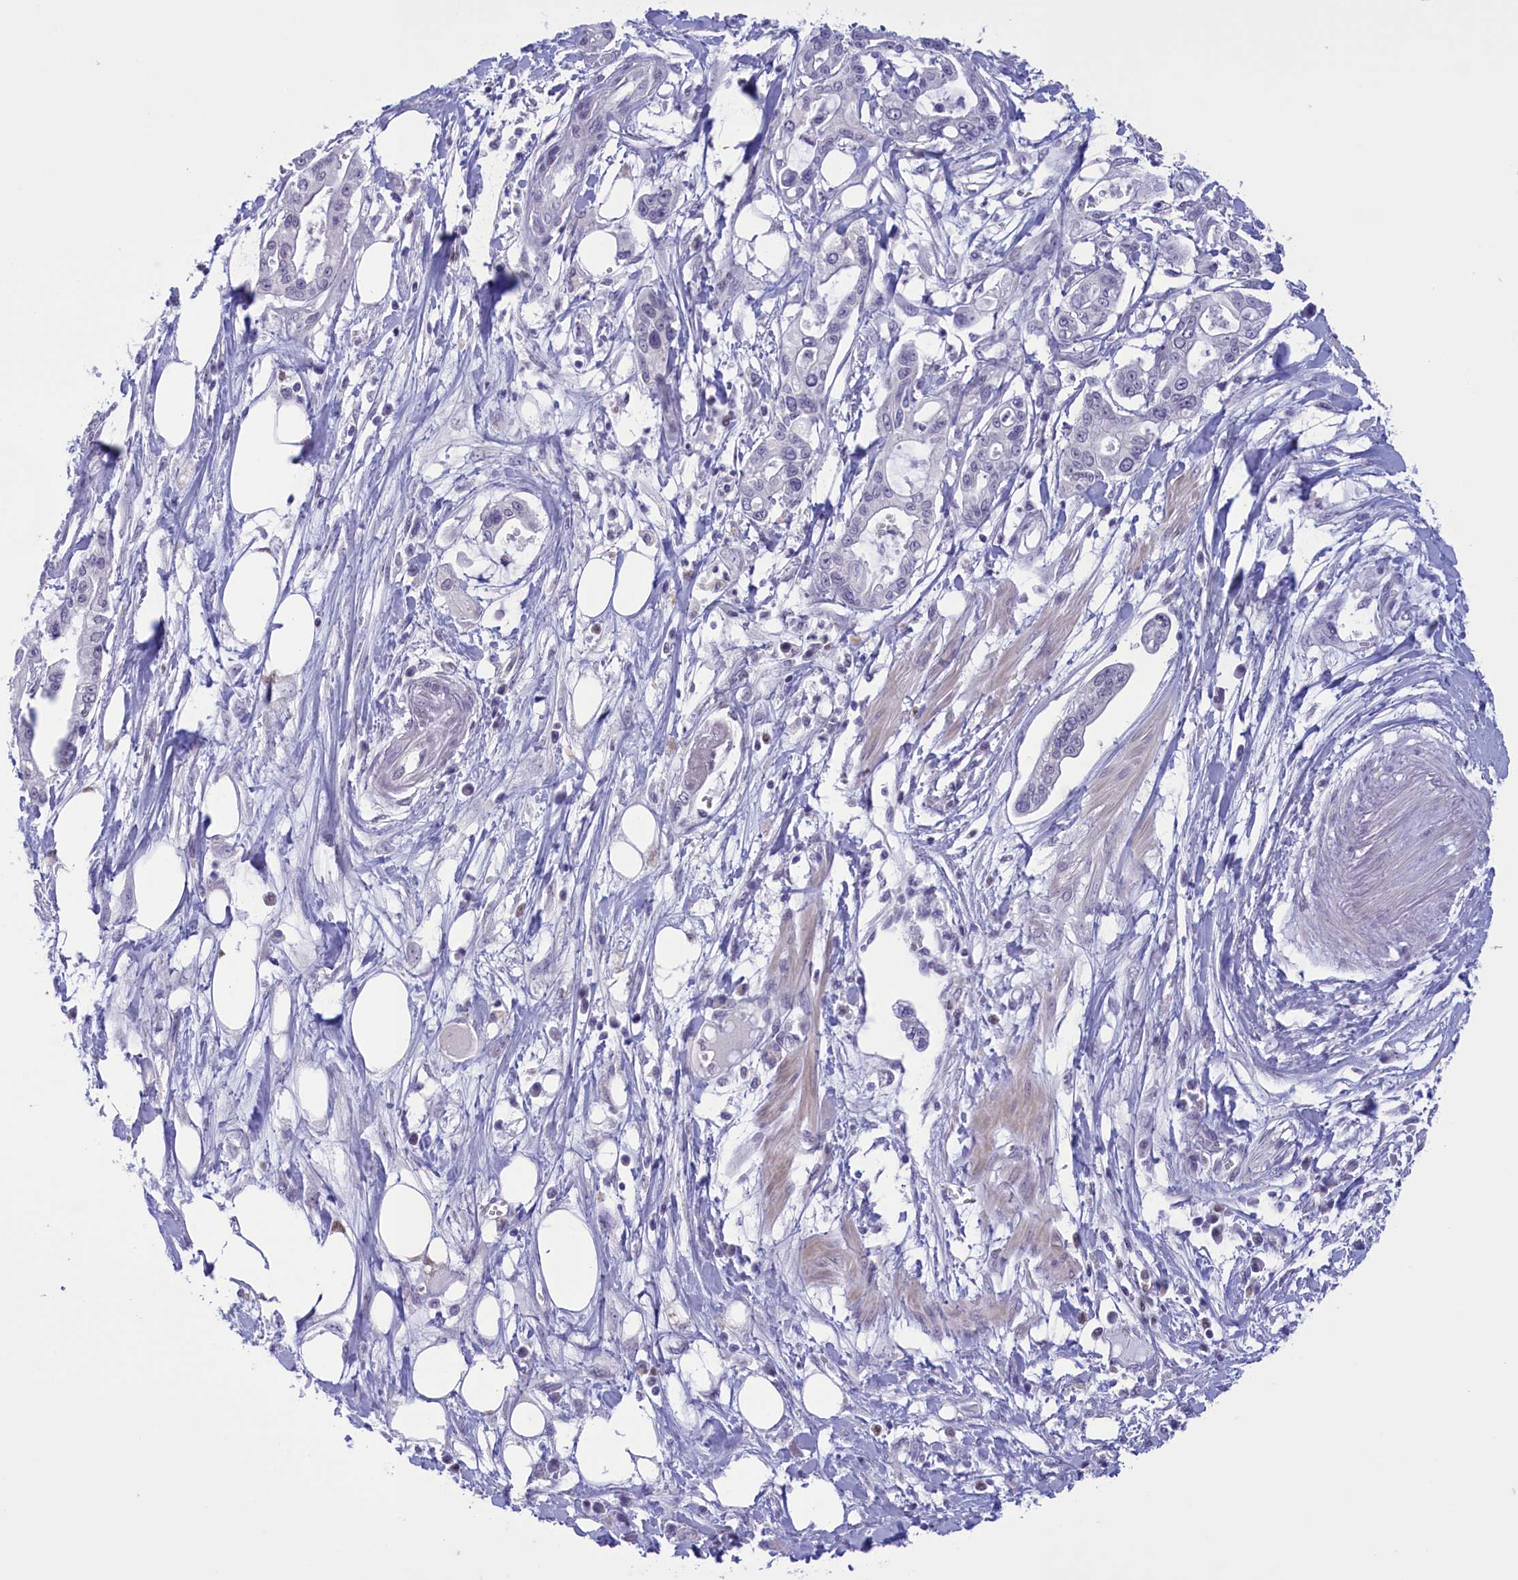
{"staining": {"intensity": "negative", "quantity": "none", "location": "none"}, "tissue": "pancreatic cancer", "cell_type": "Tumor cells", "image_type": "cancer", "snomed": [{"axis": "morphology", "description": "Adenocarcinoma, NOS"}, {"axis": "topography", "description": "Pancreas"}], "caption": "Immunohistochemistry of human pancreatic adenocarcinoma demonstrates no positivity in tumor cells. Nuclei are stained in blue.", "gene": "ELOA2", "patient": {"sex": "male", "age": 68}}